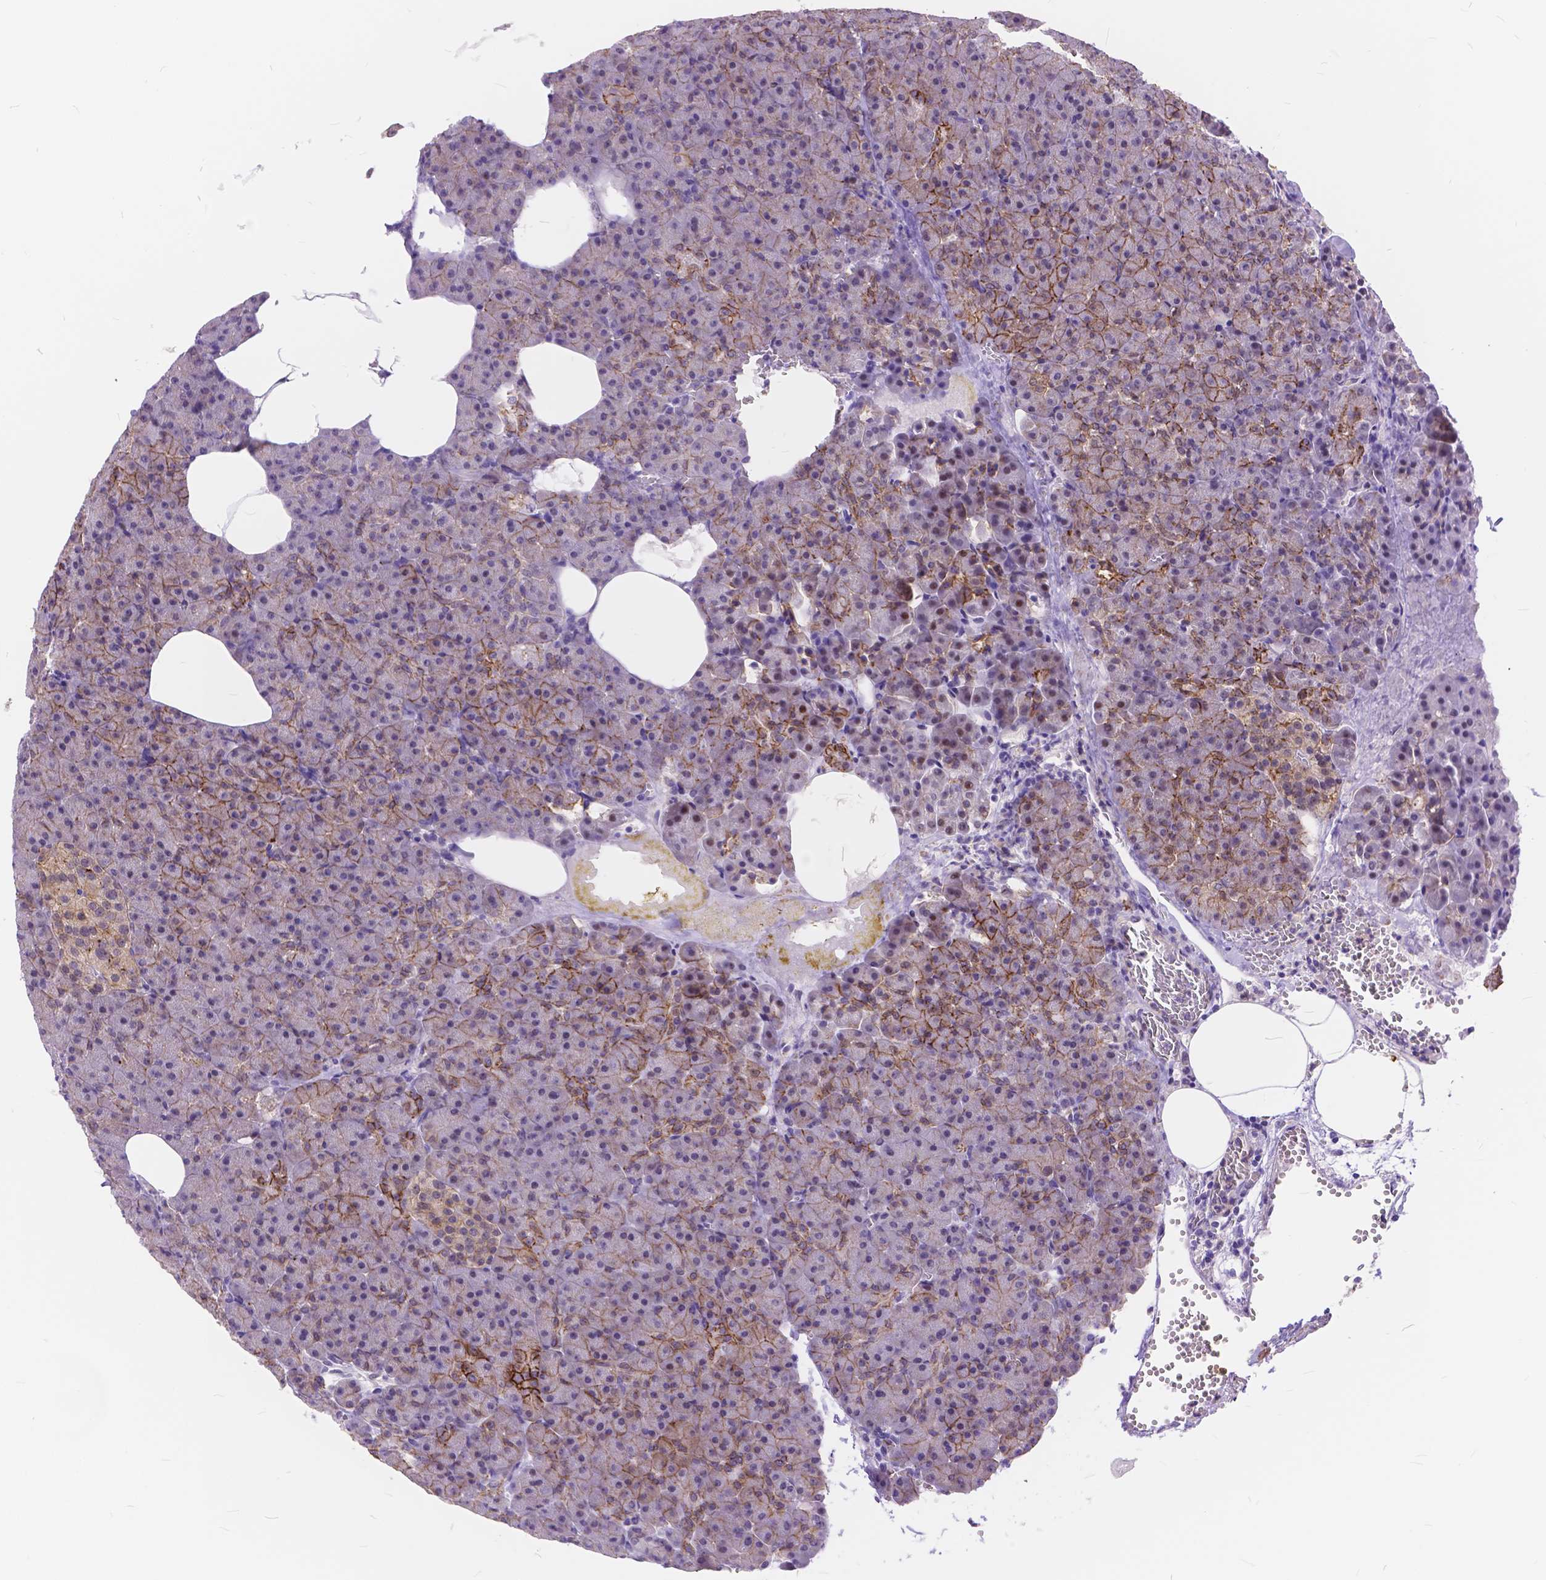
{"staining": {"intensity": "moderate", "quantity": ">75%", "location": "cytoplasmic/membranous"}, "tissue": "pancreas", "cell_type": "Exocrine glandular cells", "image_type": "normal", "snomed": [{"axis": "morphology", "description": "Normal tissue, NOS"}, {"axis": "topography", "description": "Pancreas"}], "caption": "A brown stain labels moderate cytoplasmic/membranous staining of a protein in exocrine glandular cells of normal pancreas. Immunohistochemistry stains the protein of interest in brown and the nuclei are stained blue.", "gene": "MAN2C1", "patient": {"sex": "female", "age": 74}}